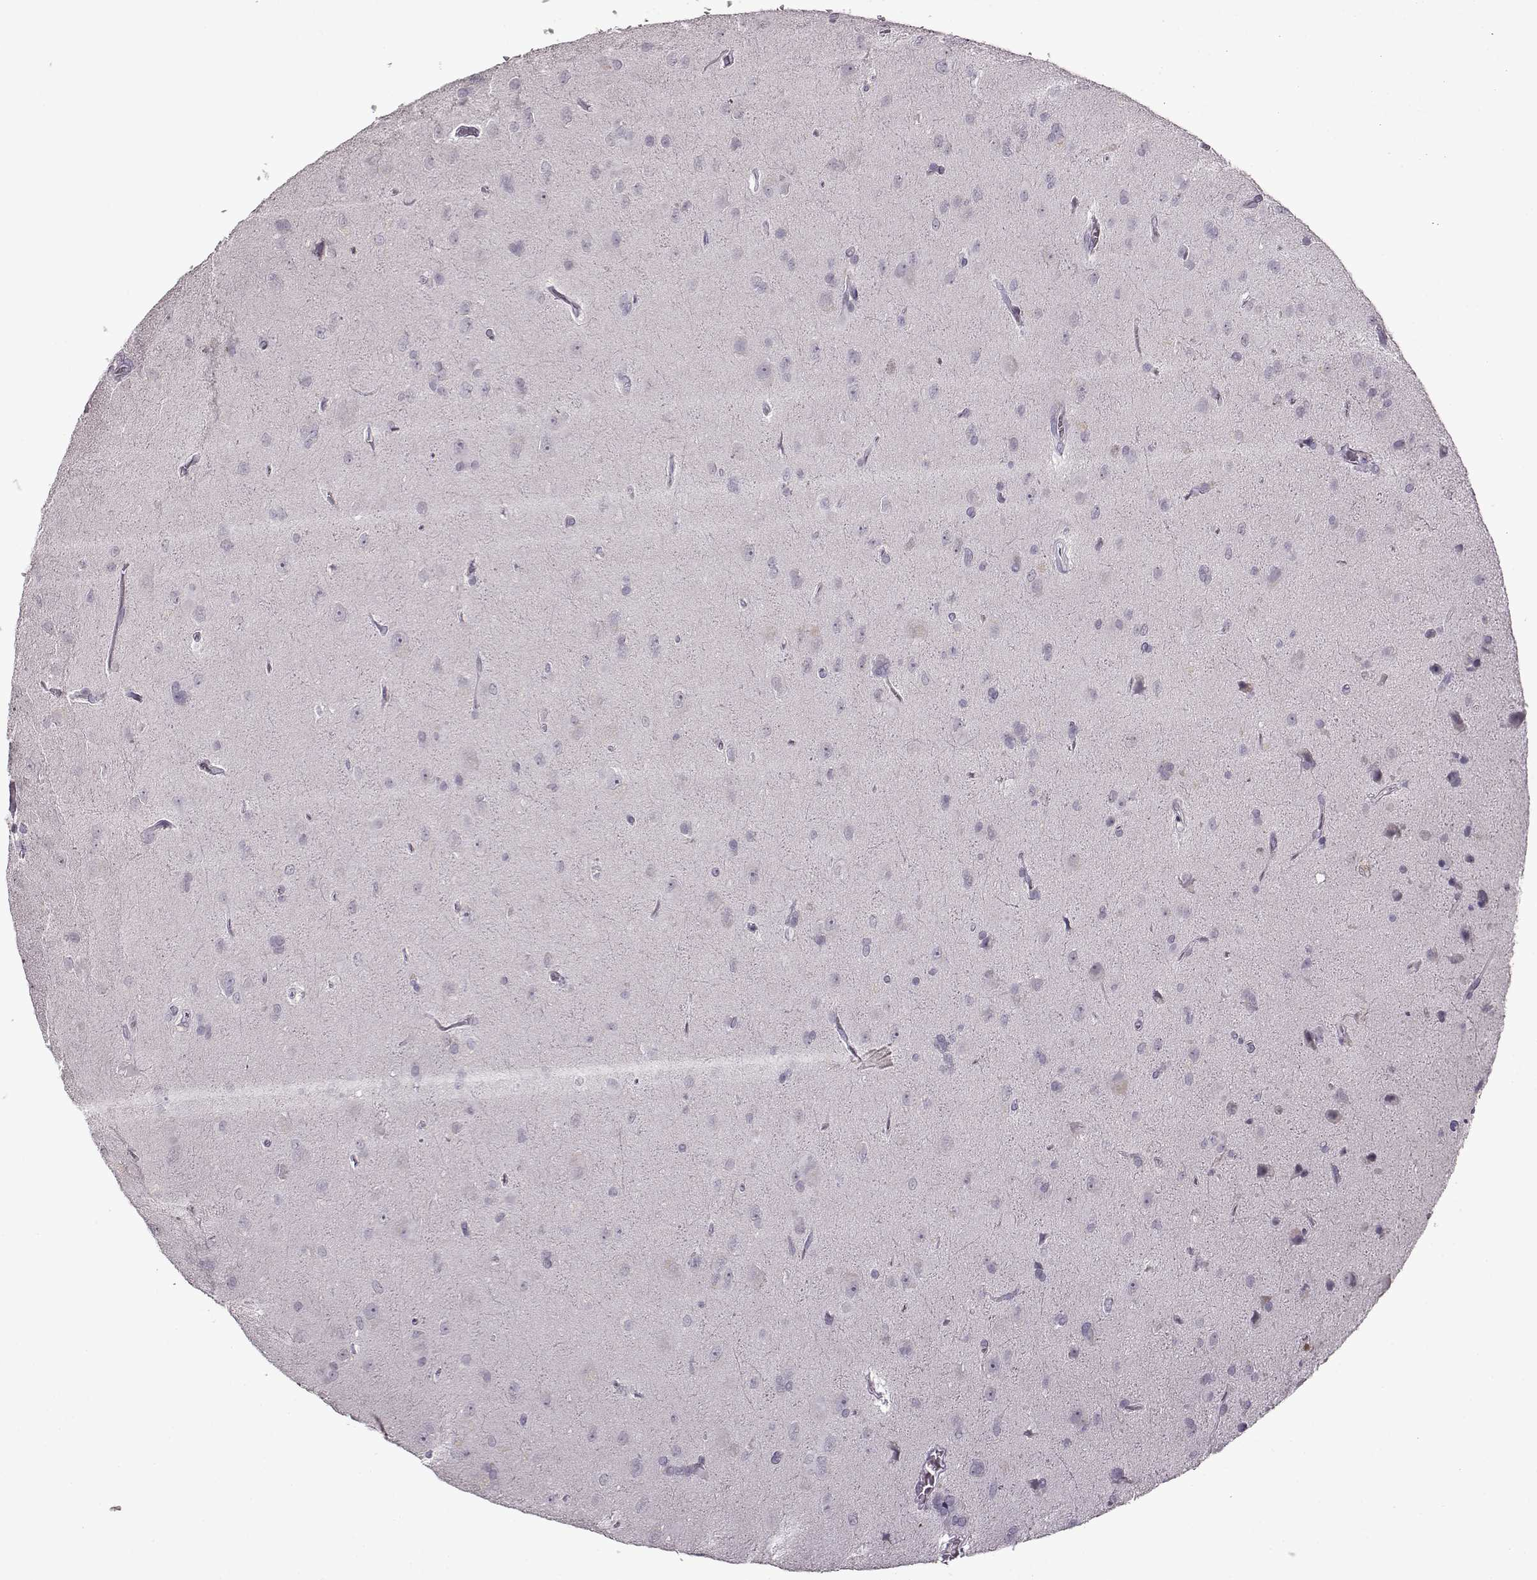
{"staining": {"intensity": "negative", "quantity": "none", "location": "none"}, "tissue": "glioma", "cell_type": "Tumor cells", "image_type": "cancer", "snomed": [{"axis": "morphology", "description": "Glioma, malignant, Low grade"}, {"axis": "topography", "description": "Brain"}], "caption": "Histopathology image shows no significant protein expression in tumor cells of malignant glioma (low-grade).", "gene": "FSHB", "patient": {"sex": "male", "age": 58}}